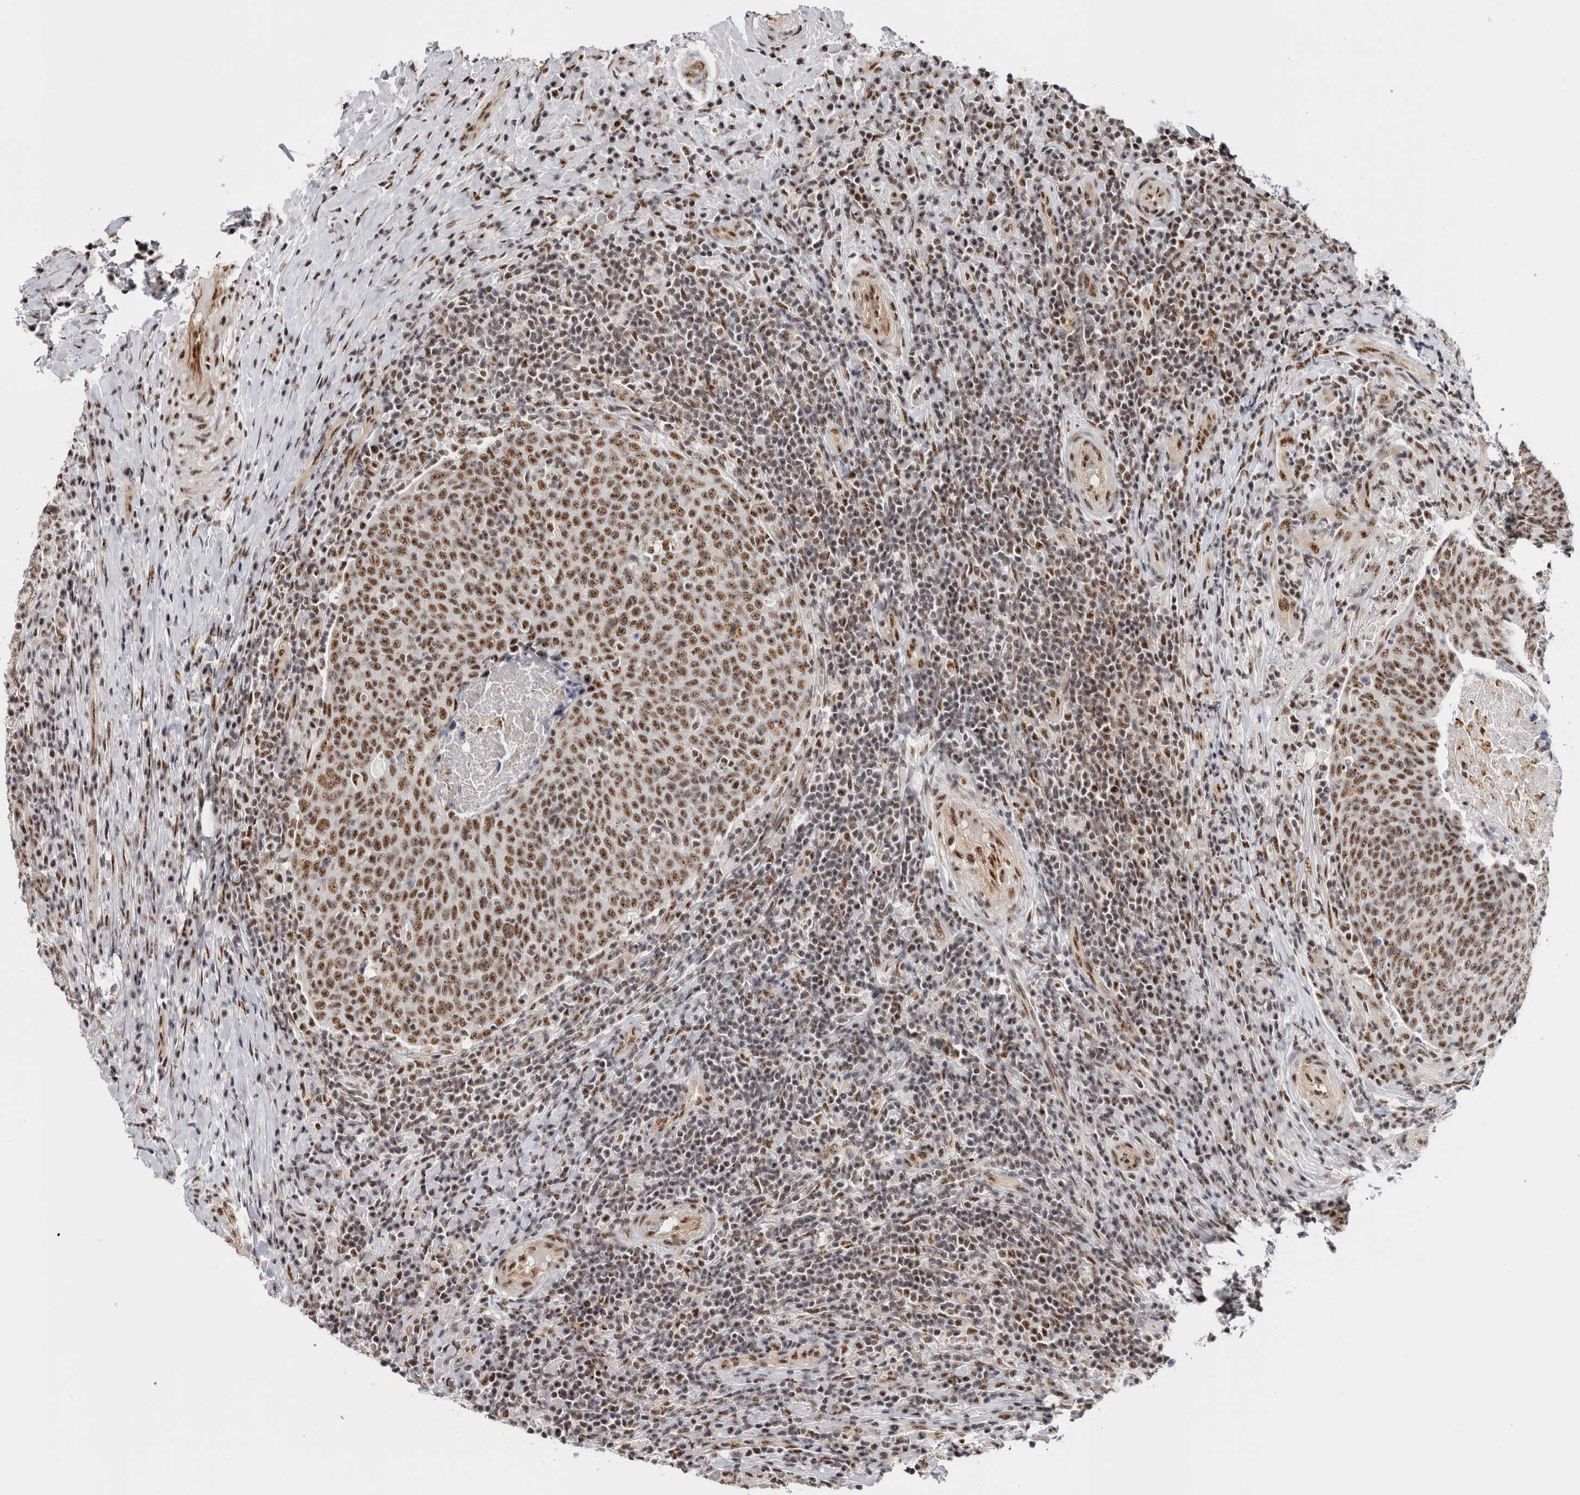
{"staining": {"intensity": "moderate", "quantity": ">75%", "location": "nuclear"}, "tissue": "head and neck cancer", "cell_type": "Tumor cells", "image_type": "cancer", "snomed": [{"axis": "morphology", "description": "Squamous cell carcinoma, NOS"}, {"axis": "morphology", "description": "Squamous cell carcinoma, metastatic, NOS"}, {"axis": "topography", "description": "Lymph node"}, {"axis": "topography", "description": "Head-Neck"}], "caption": "Head and neck metastatic squamous cell carcinoma stained with DAB (3,3'-diaminobenzidine) immunohistochemistry (IHC) displays medium levels of moderate nuclear expression in about >75% of tumor cells.", "gene": "MKNK1", "patient": {"sex": "male", "age": 62}}